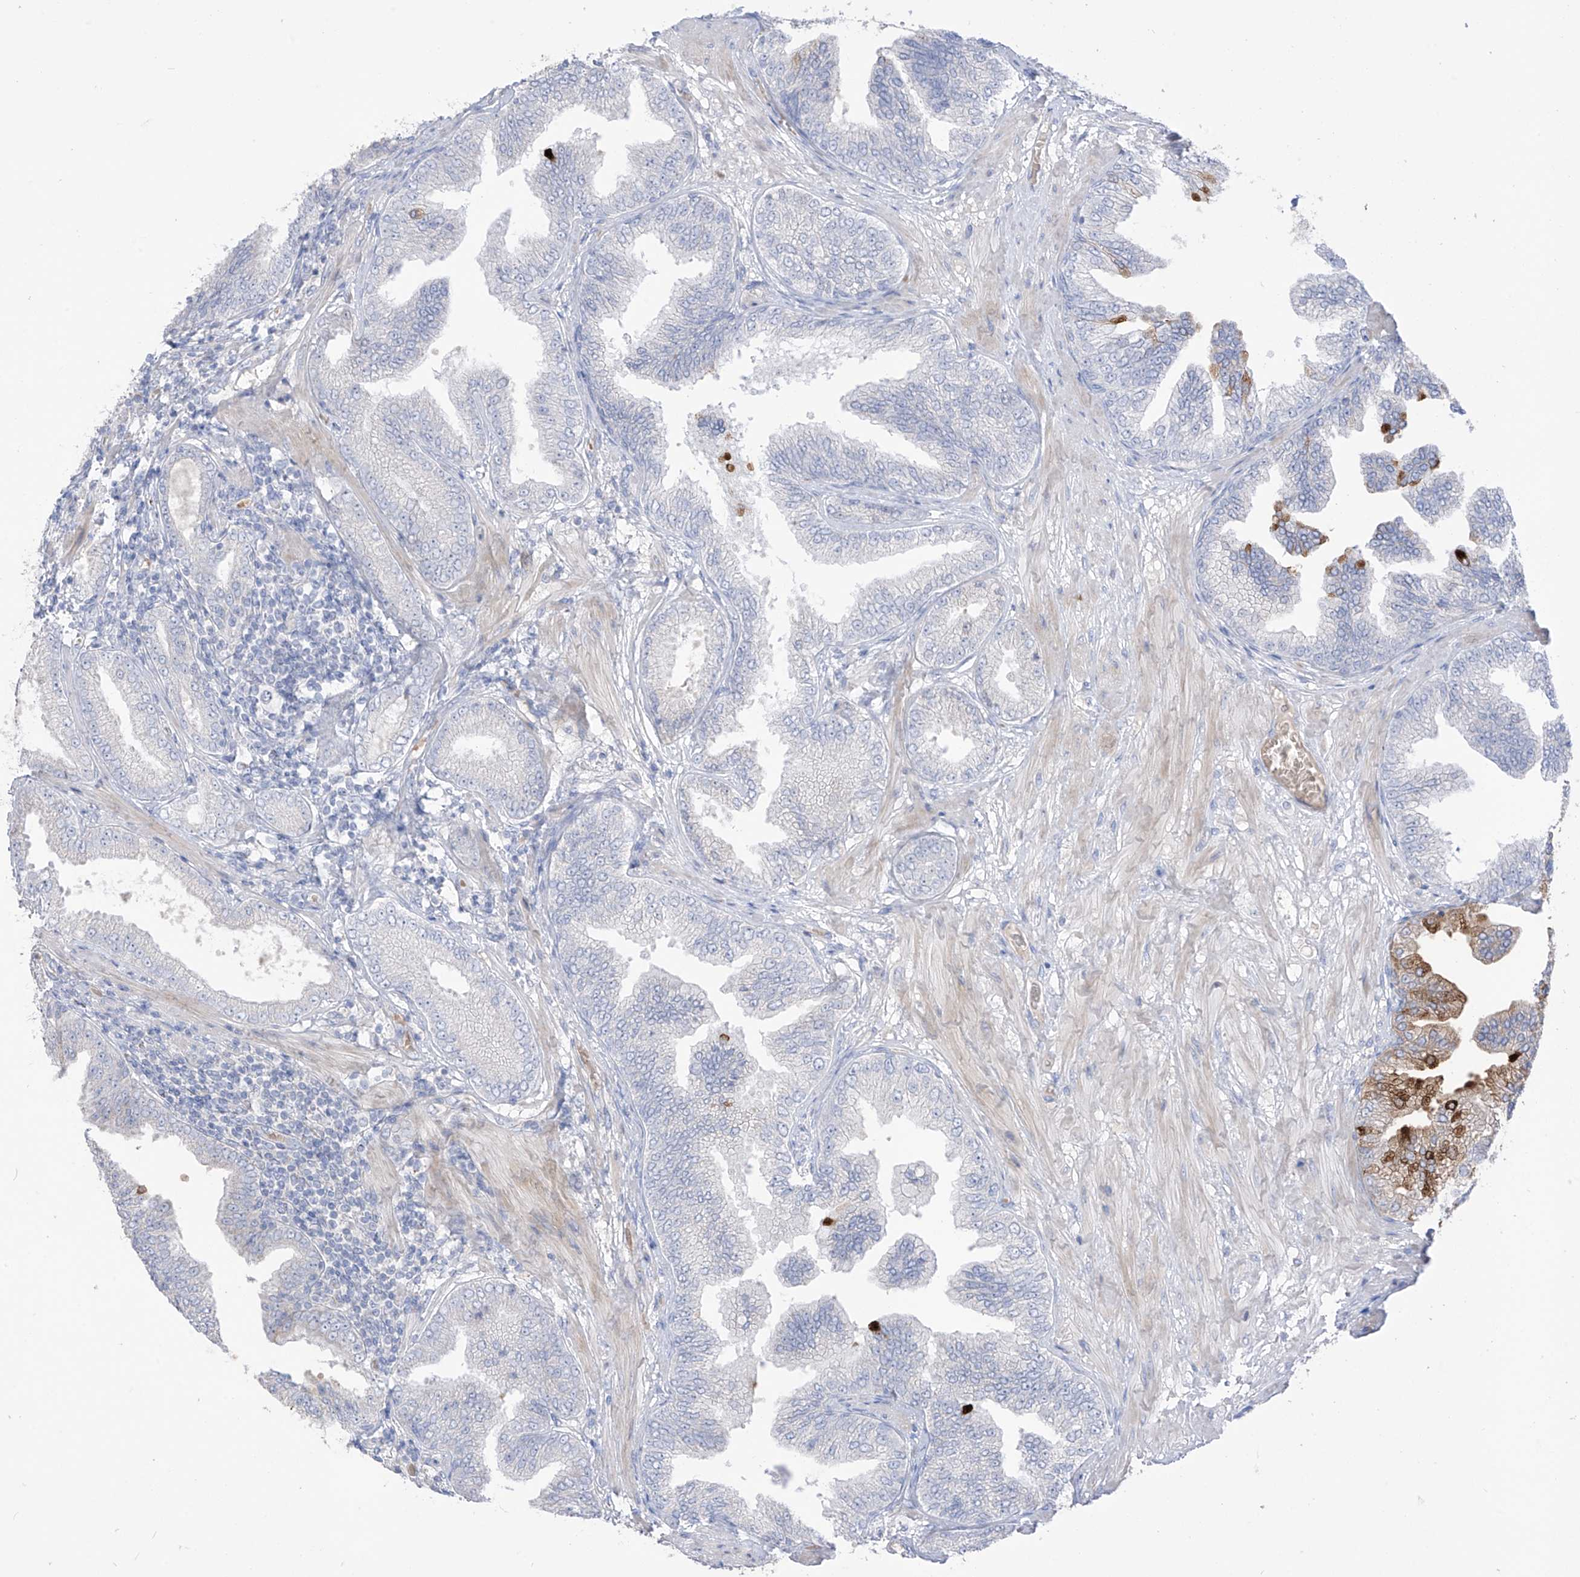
{"staining": {"intensity": "negative", "quantity": "none", "location": "none"}, "tissue": "prostate cancer", "cell_type": "Tumor cells", "image_type": "cancer", "snomed": [{"axis": "morphology", "description": "Adenocarcinoma, Low grade"}, {"axis": "topography", "description": "Prostate"}], "caption": "Protein analysis of prostate cancer (low-grade adenocarcinoma) shows no significant positivity in tumor cells.", "gene": "ASPRV1", "patient": {"sex": "male", "age": 63}}